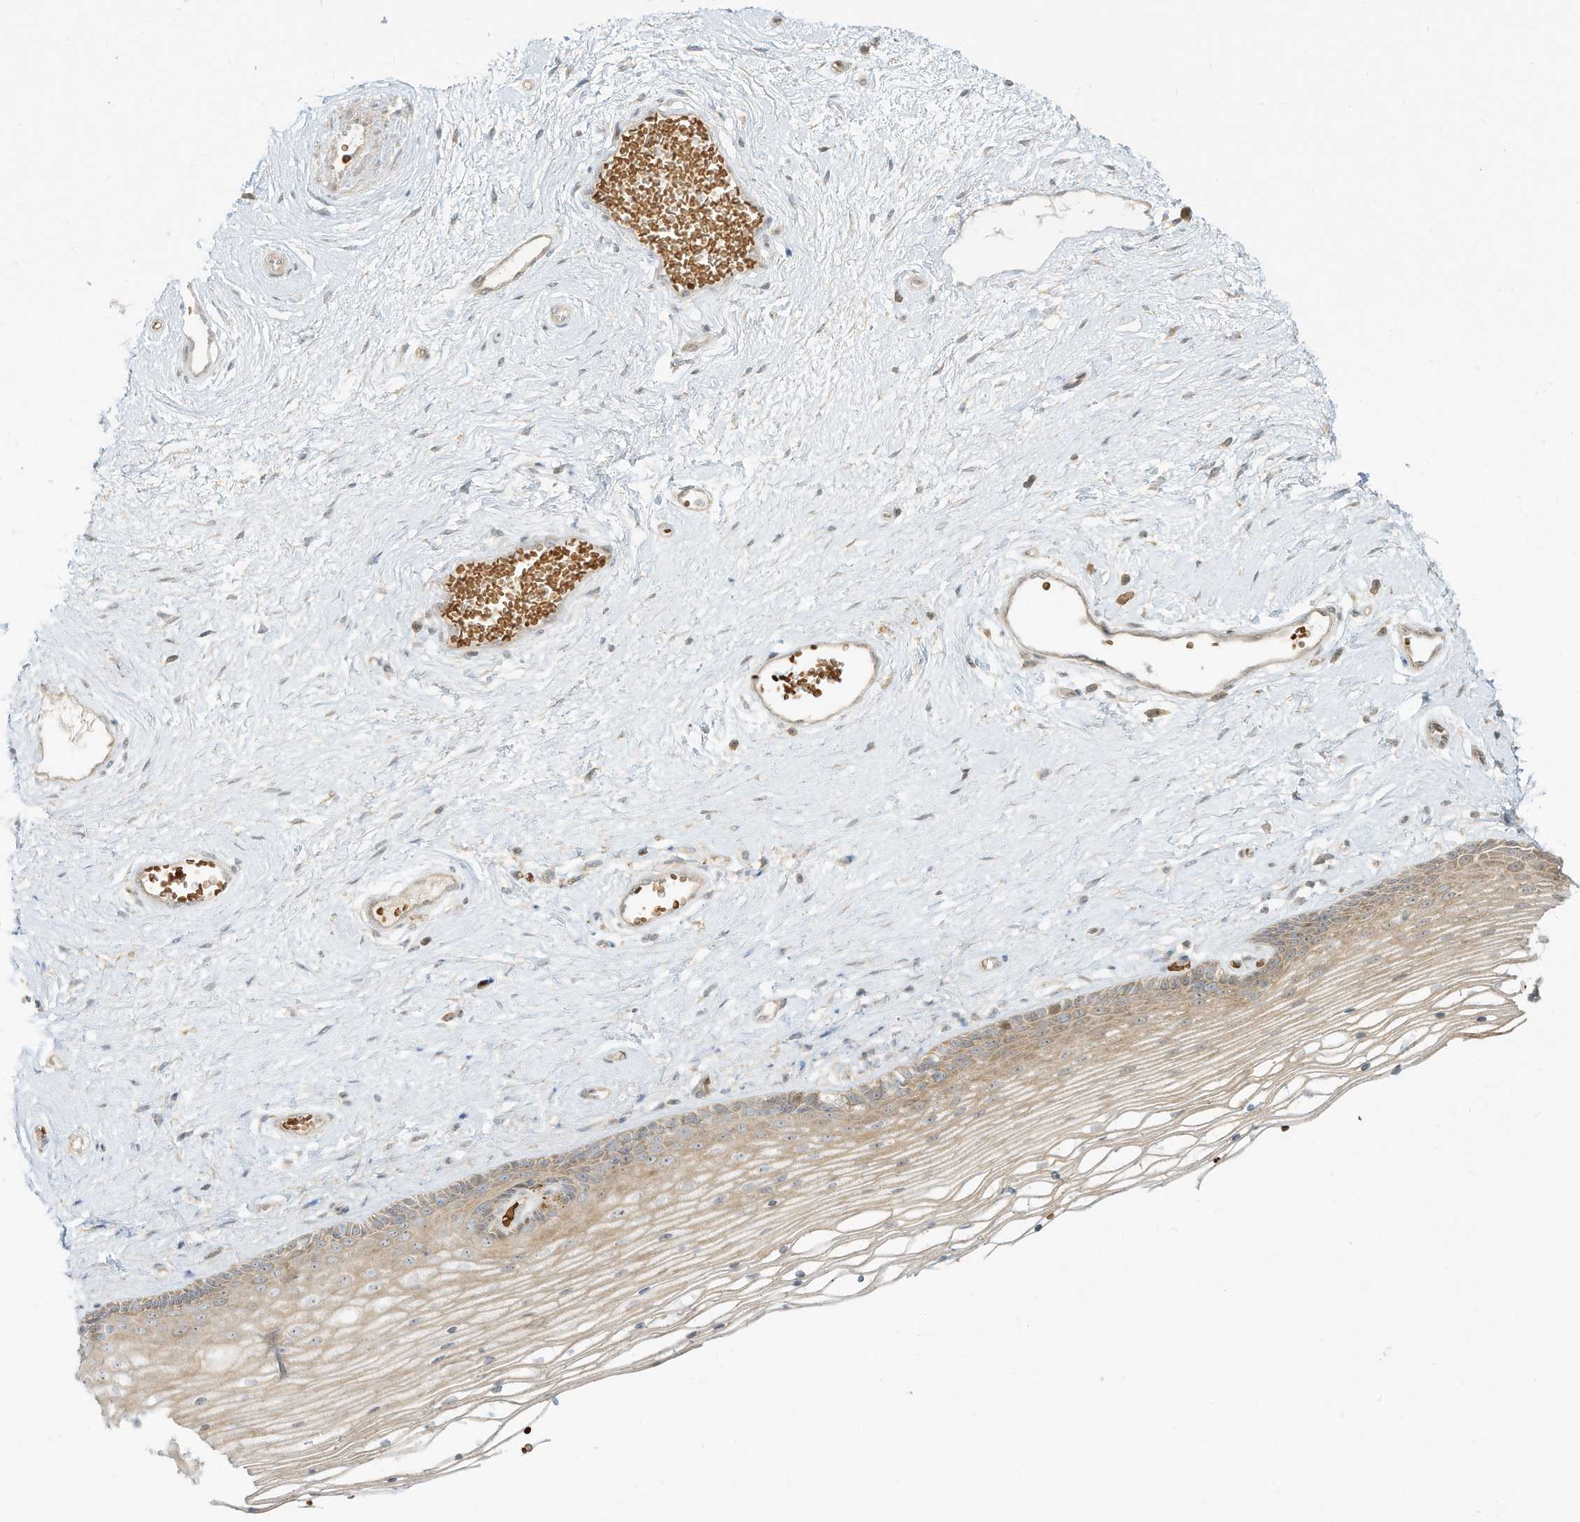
{"staining": {"intensity": "weak", "quantity": ">75%", "location": "cytoplasmic/membranous,nuclear"}, "tissue": "vagina", "cell_type": "Squamous epithelial cells", "image_type": "normal", "snomed": [{"axis": "morphology", "description": "Normal tissue, NOS"}, {"axis": "topography", "description": "Vagina"}], "caption": "Immunohistochemical staining of normal human vagina shows low levels of weak cytoplasmic/membranous,nuclear expression in approximately >75% of squamous epithelial cells.", "gene": "OFD1", "patient": {"sex": "female", "age": 46}}